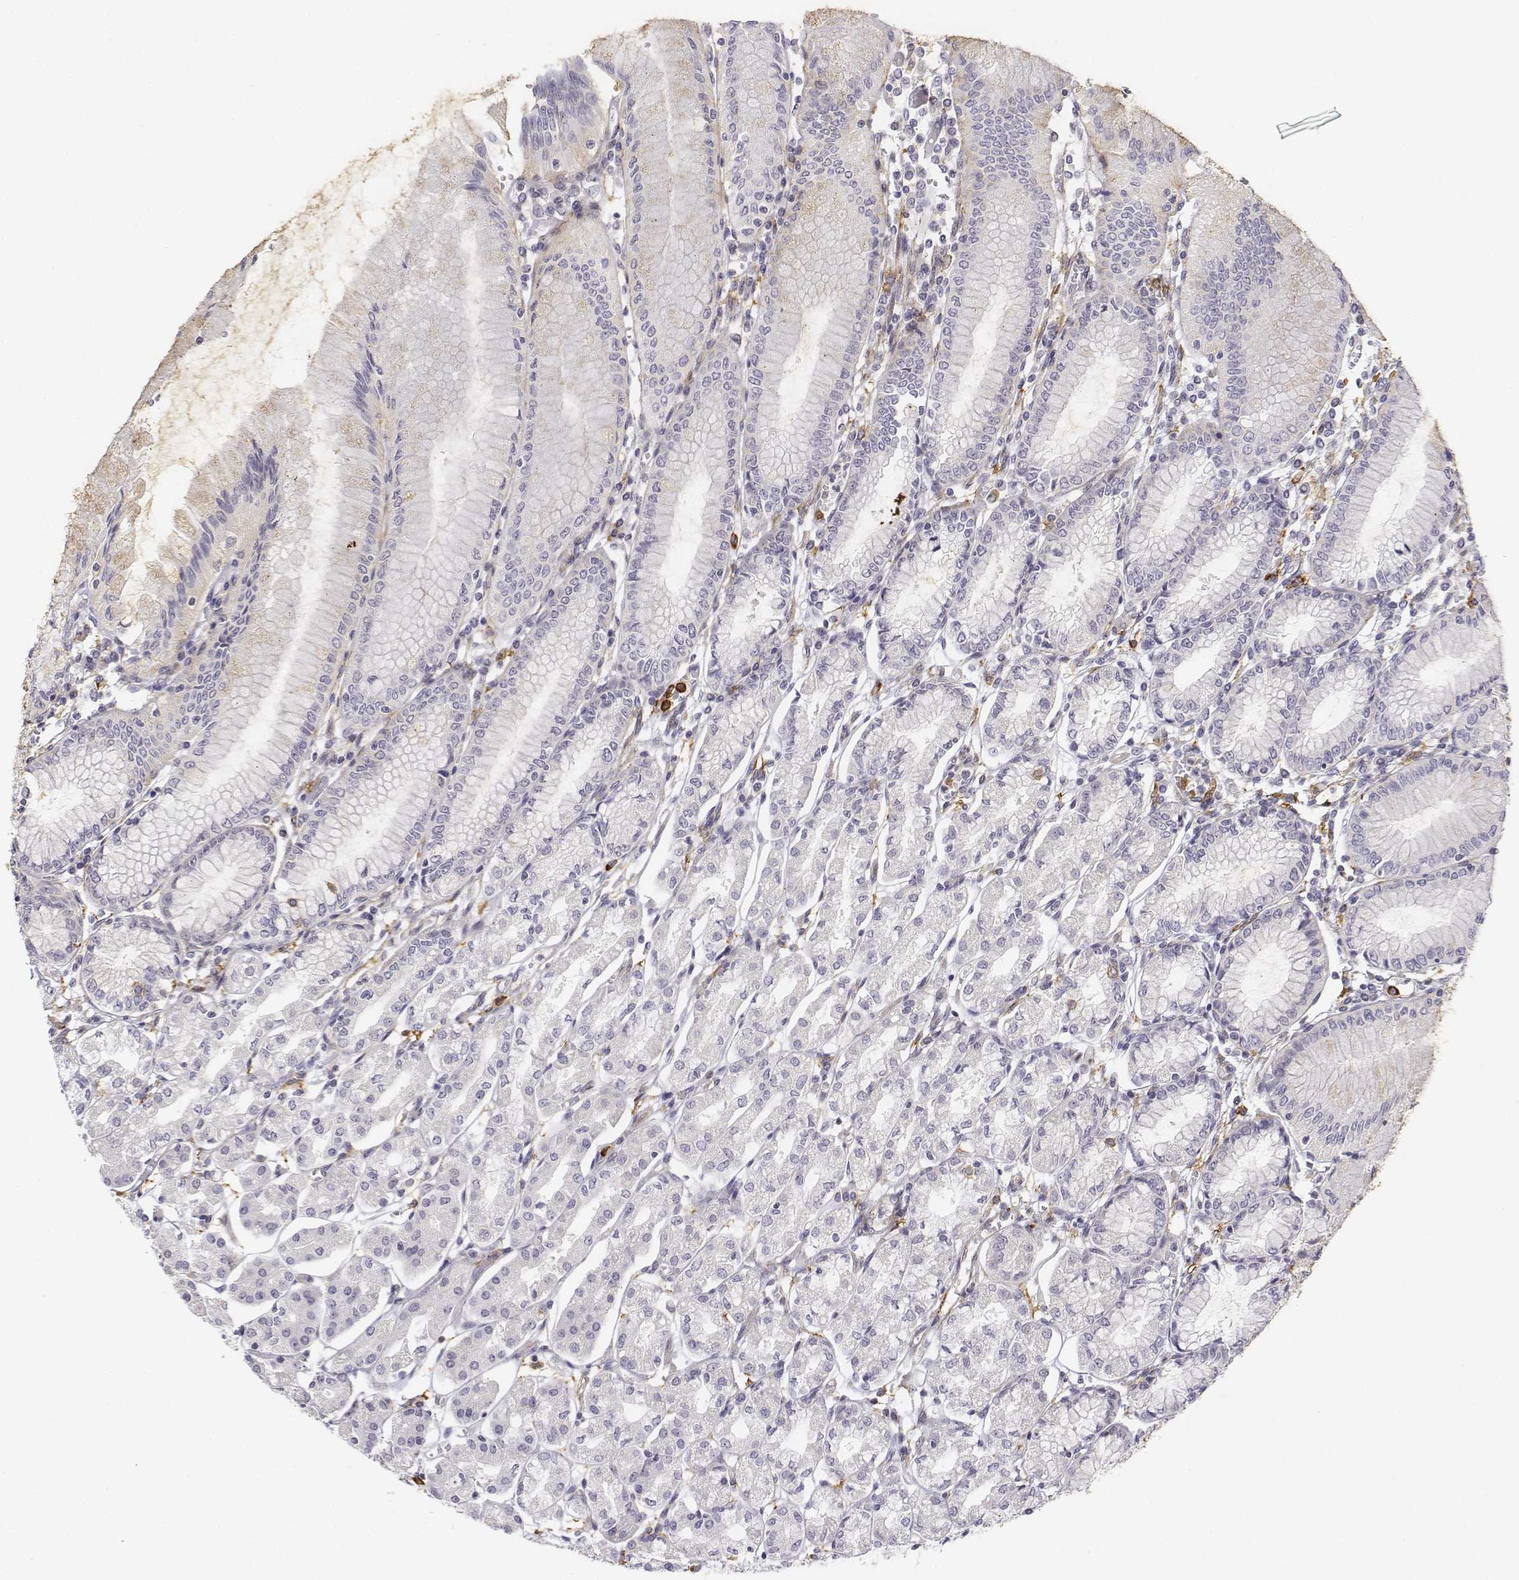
{"staining": {"intensity": "negative", "quantity": "none", "location": "none"}, "tissue": "stomach", "cell_type": "Glandular cells", "image_type": "normal", "snomed": [{"axis": "morphology", "description": "Normal tissue, NOS"}, {"axis": "topography", "description": "Skeletal muscle"}, {"axis": "topography", "description": "Stomach"}], "caption": "An immunohistochemistry (IHC) image of benign stomach is shown. There is no staining in glandular cells of stomach.", "gene": "CD14", "patient": {"sex": "female", "age": 57}}